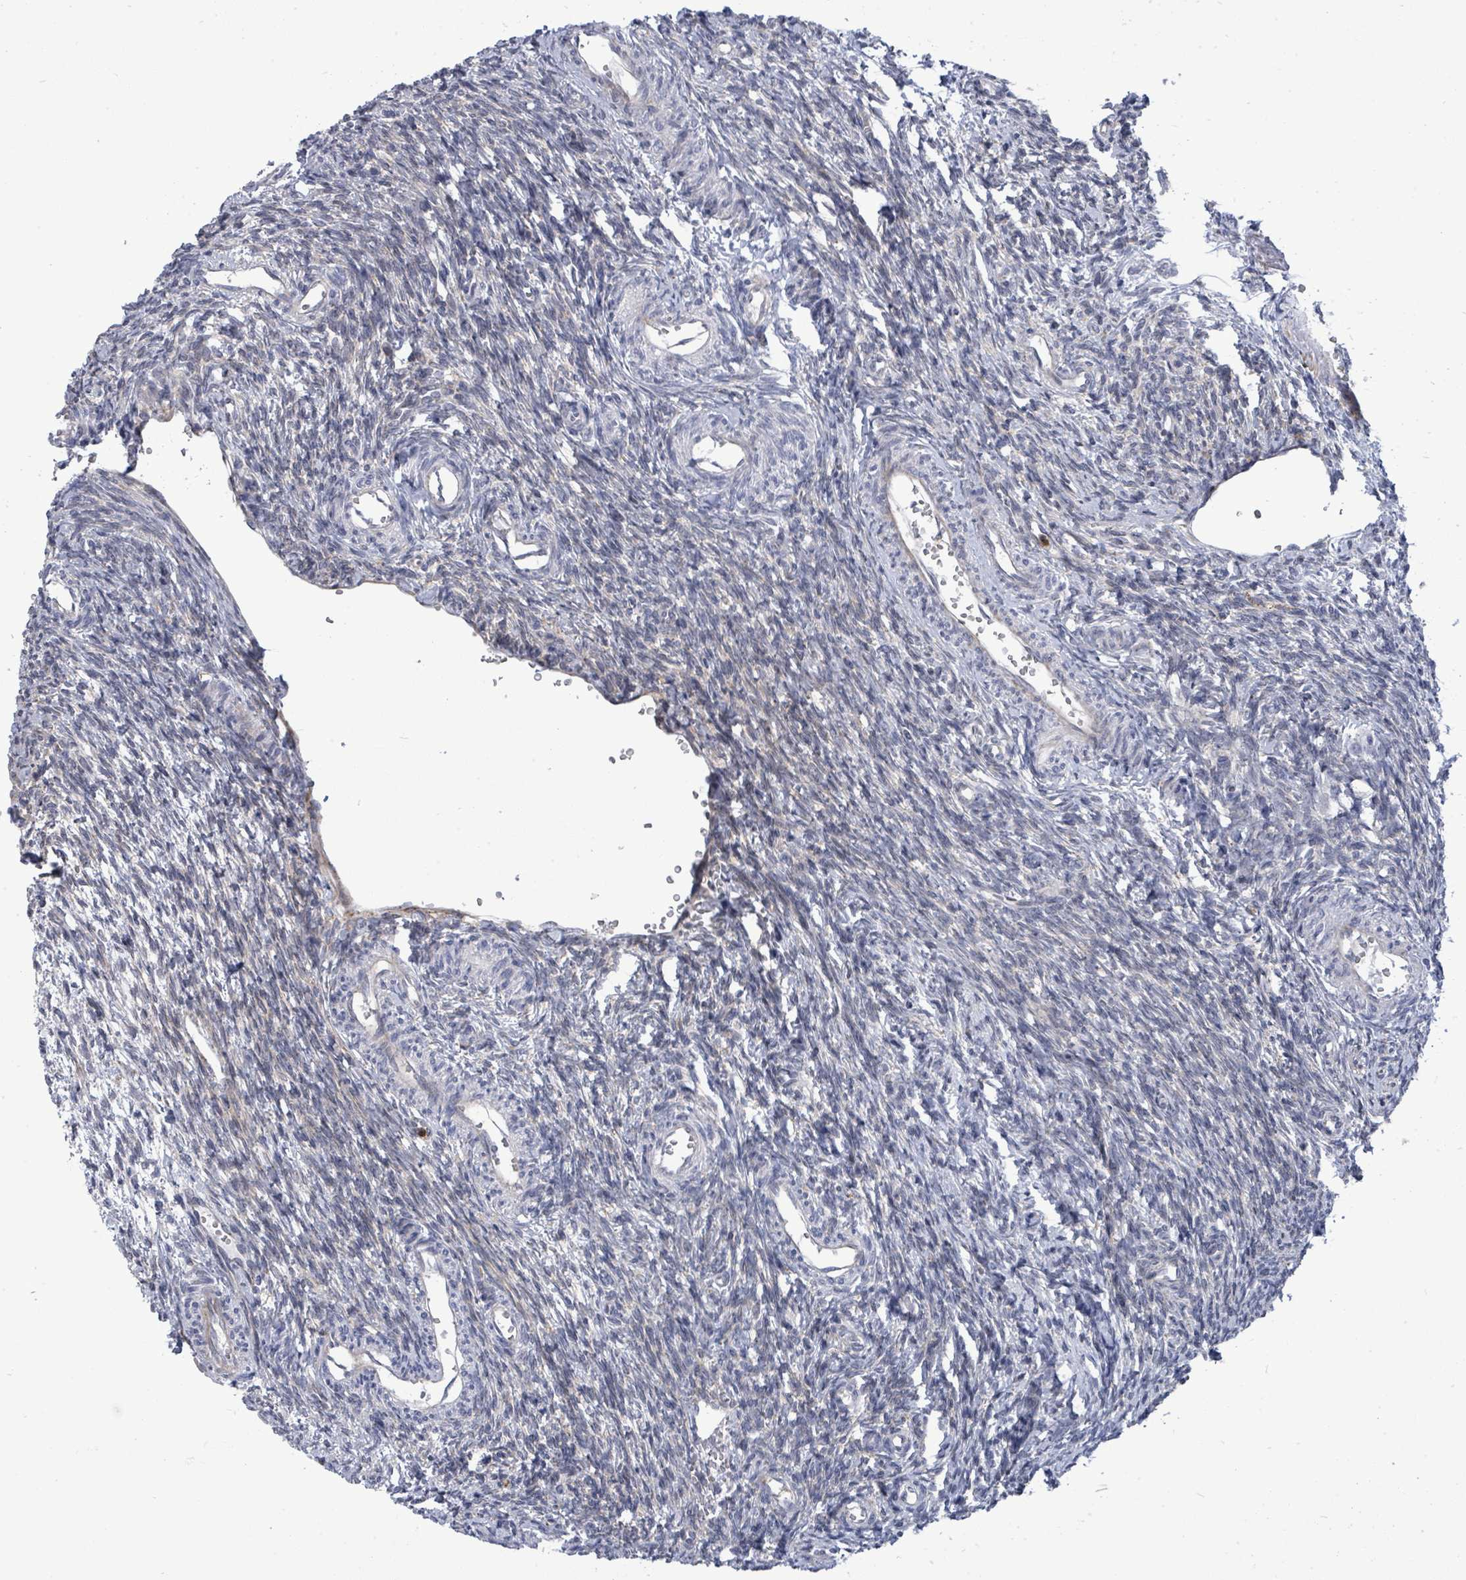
{"staining": {"intensity": "negative", "quantity": "none", "location": "none"}, "tissue": "ovary", "cell_type": "Ovarian stroma cells", "image_type": "normal", "snomed": [{"axis": "morphology", "description": "Normal tissue, NOS"}, {"axis": "topography", "description": "Ovary"}], "caption": "The photomicrograph demonstrates no staining of ovarian stroma cells in normal ovary.", "gene": "SAR1A", "patient": {"sex": "female", "age": 39}}